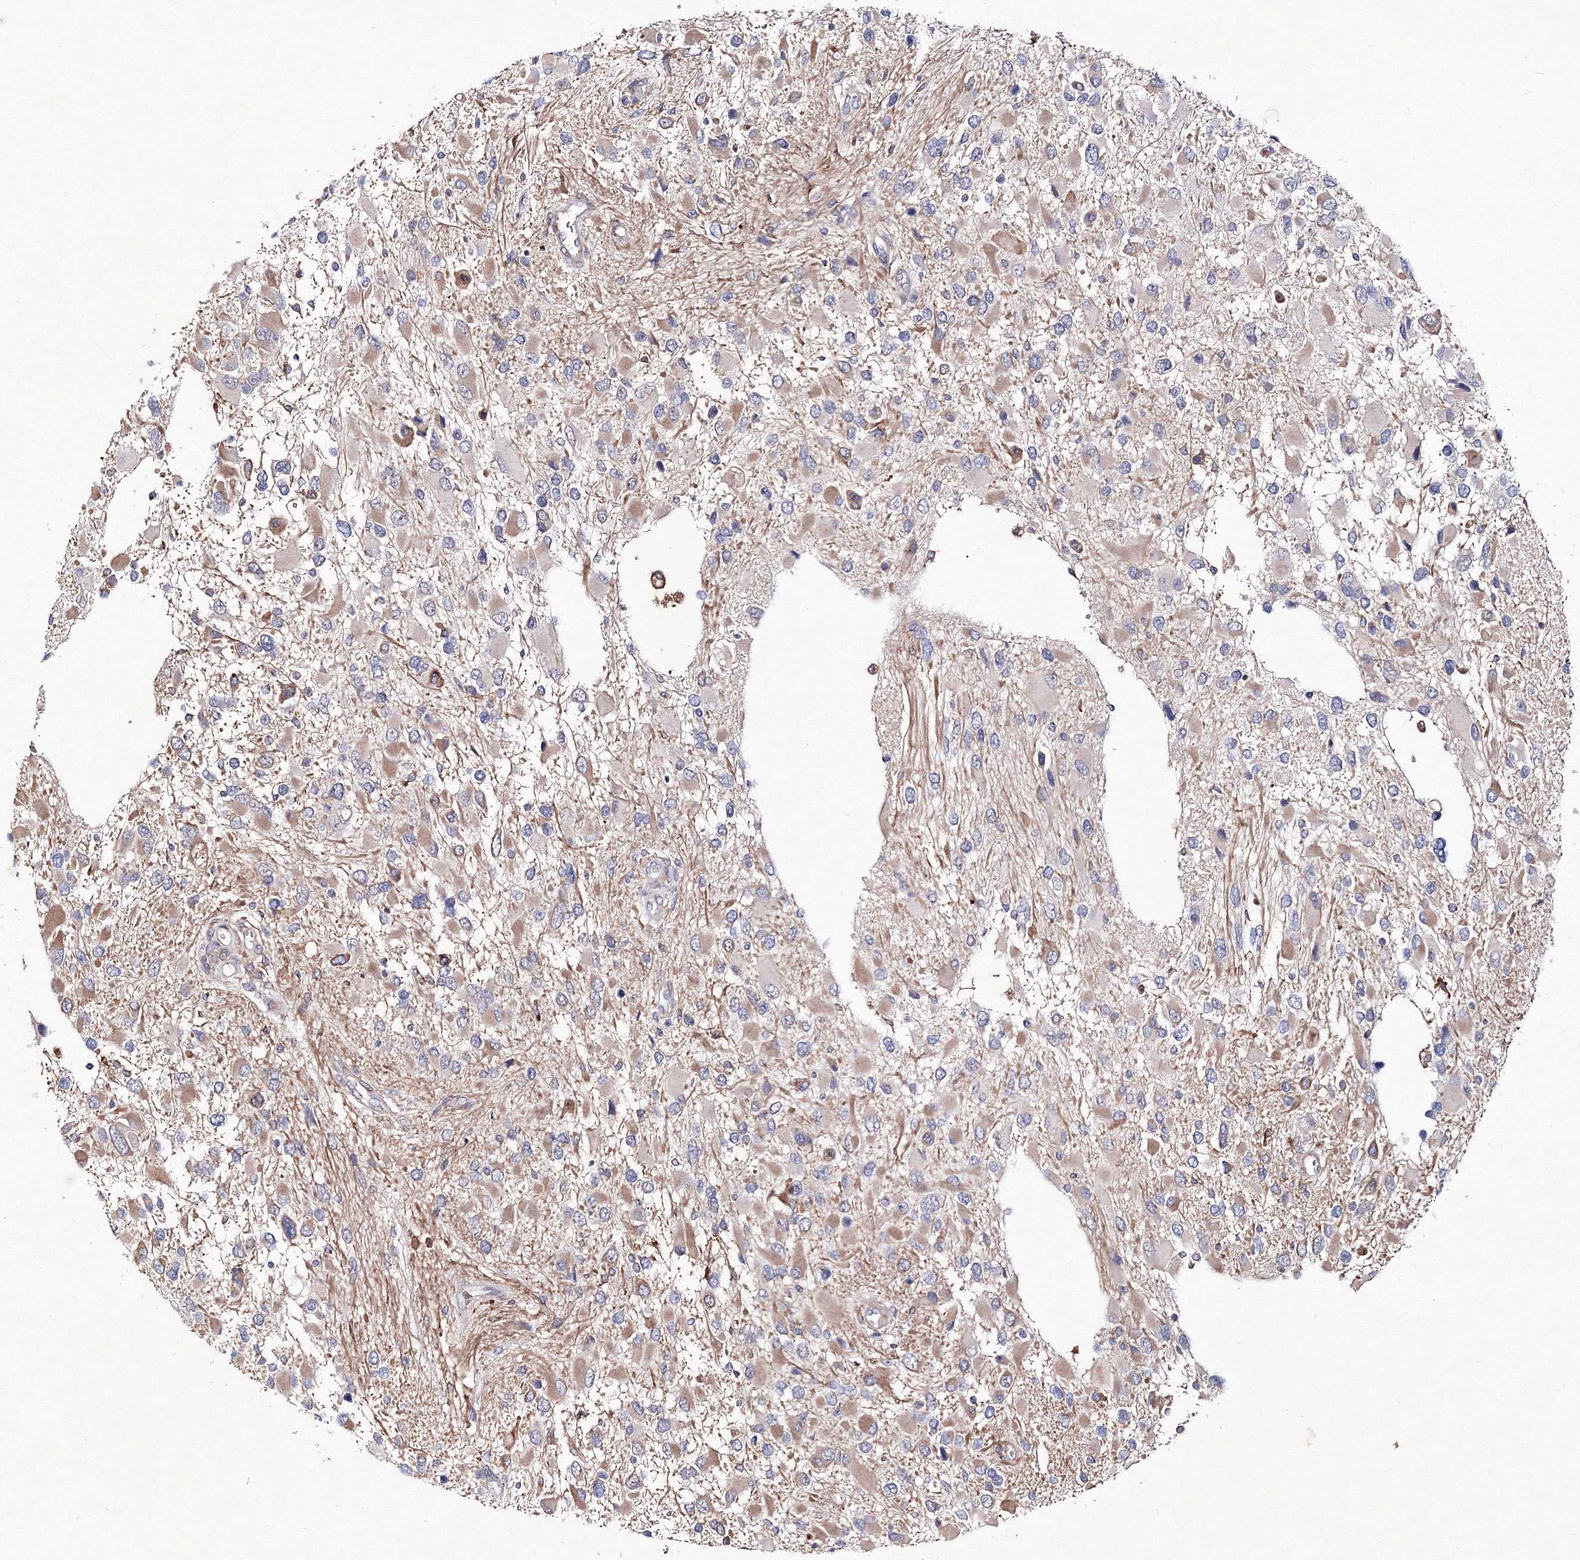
{"staining": {"intensity": "weak", "quantity": "25%-75%", "location": "cytoplasmic/membranous"}, "tissue": "glioma", "cell_type": "Tumor cells", "image_type": "cancer", "snomed": [{"axis": "morphology", "description": "Glioma, malignant, High grade"}, {"axis": "topography", "description": "Brain"}], "caption": "Weak cytoplasmic/membranous staining is identified in about 25%-75% of tumor cells in glioma. (DAB (3,3'-diaminobenzidine) IHC with brightfield microscopy, high magnification).", "gene": "C11orf52", "patient": {"sex": "male", "age": 53}}